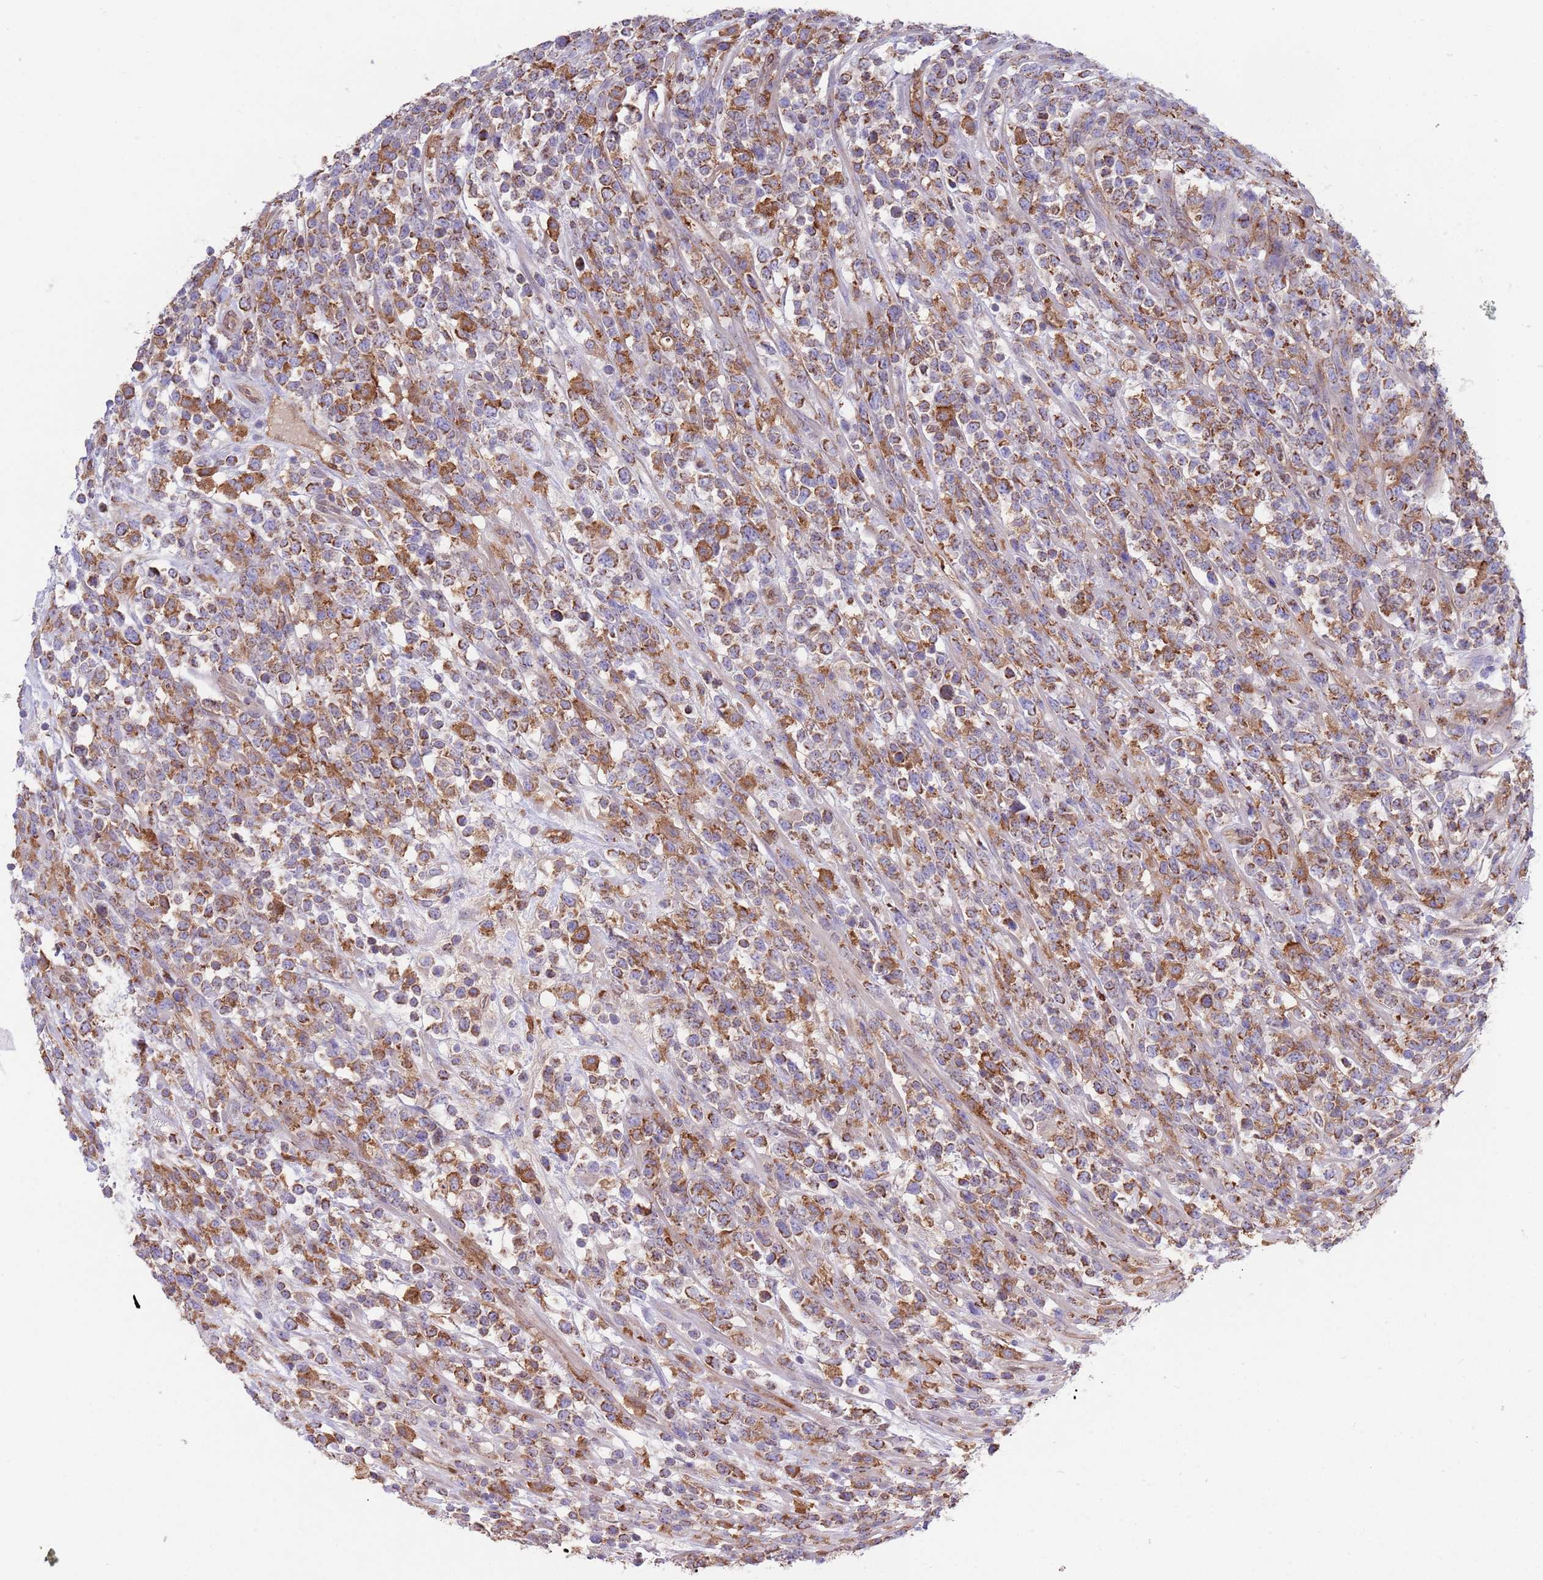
{"staining": {"intensity": "moderate", "quantity": ">75%", "location": "cytoplasmic/membranous"}, "tissue": "lymphoma", "cell_type": "Tumor cells", "image_type": "cancer", "snomed": [{"axis": "morphology", "description": "Malignant lymphoma, non-Hodgkin's type, High grade"}, {"axis": "topography", "description": "Colon"}], "caption": "Immunohistochemical staining of human lymphoma reveals medium levels of moderate cytoplasmic/membranous protein positivity in about >75% of tumor cells.", "gene": "DDT", "patient": {"sex": "female", "age": 53}}